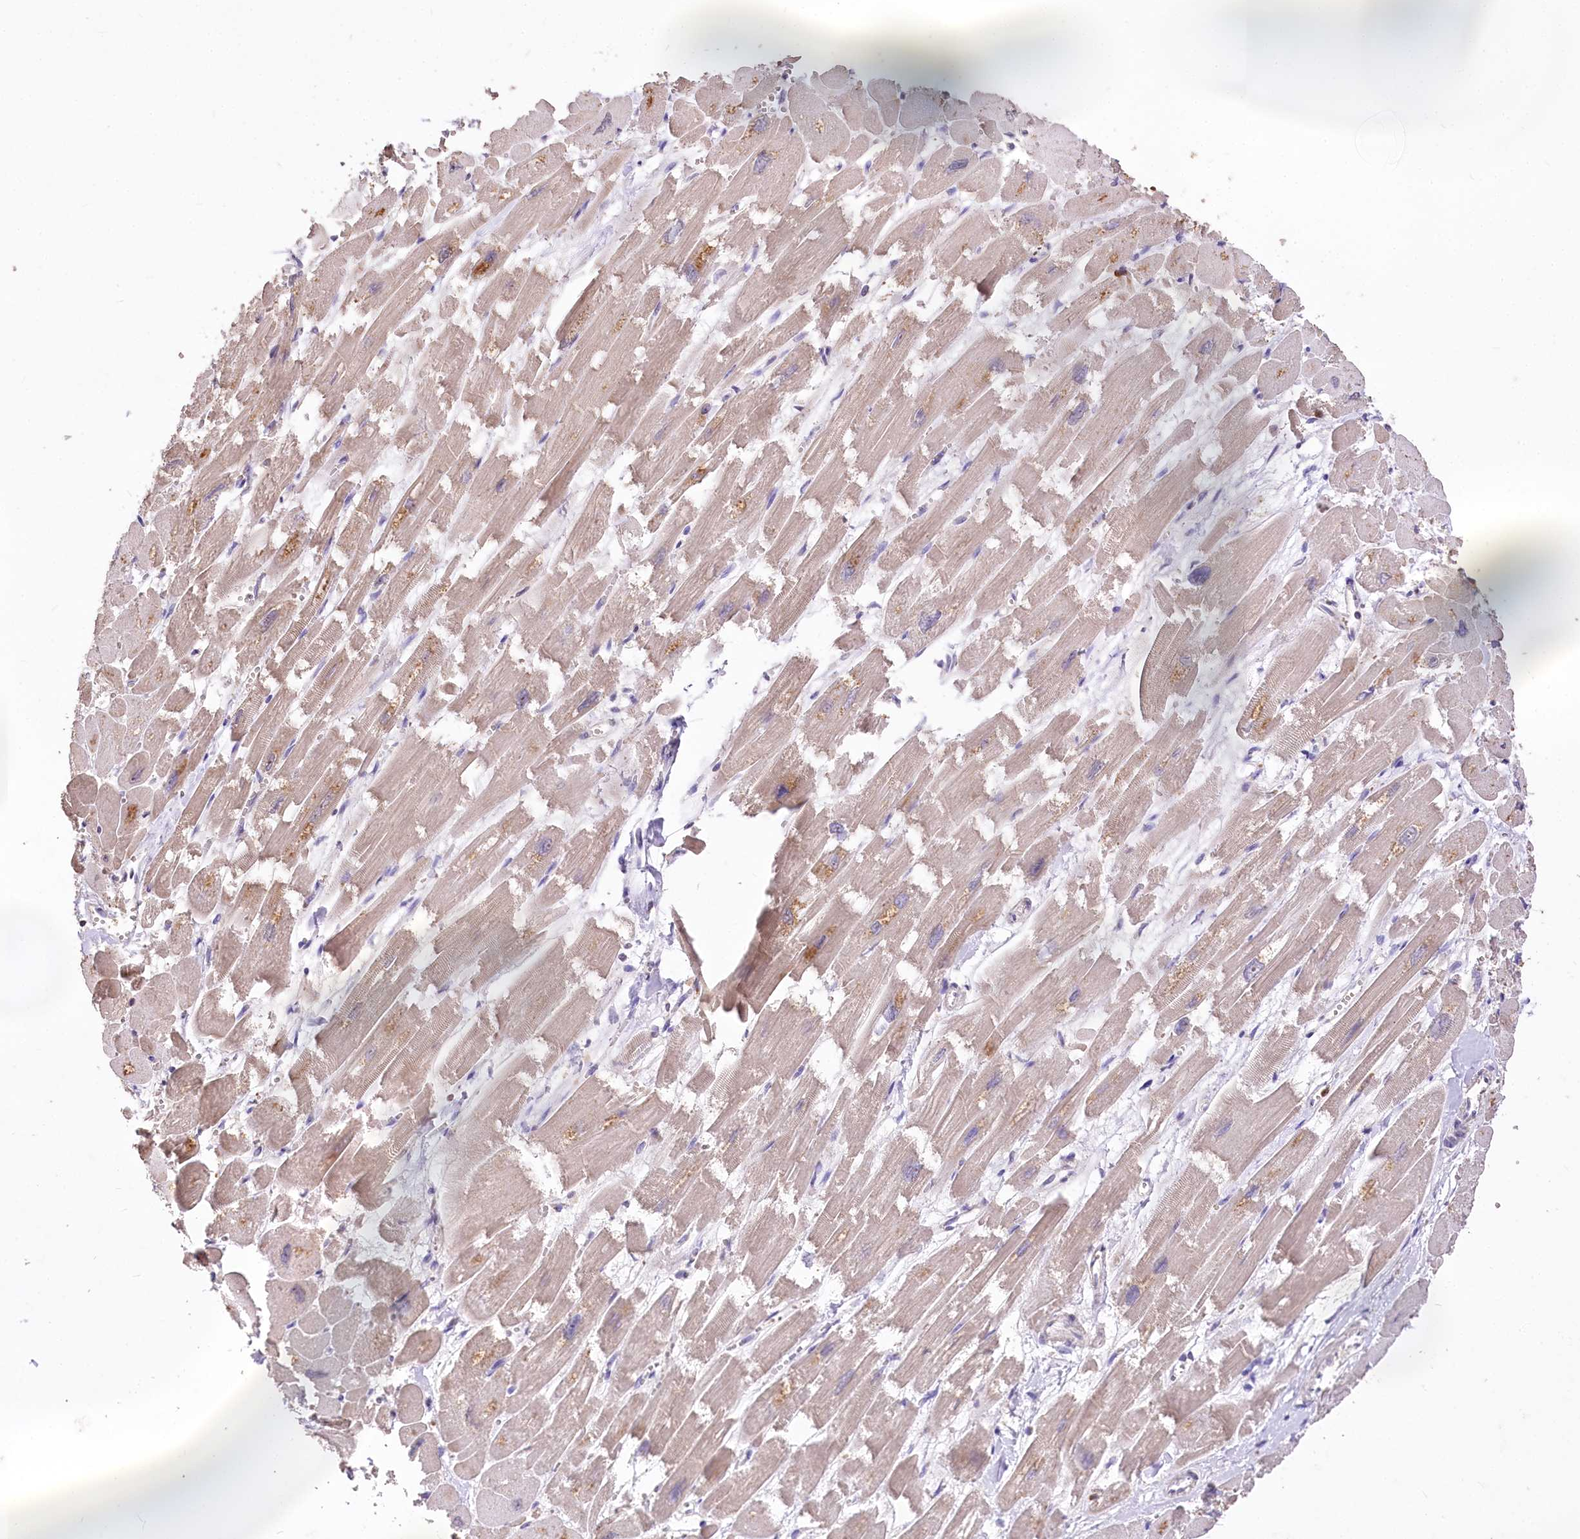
{"staining": {"intensity": "moderate", "quantity": "<25%", "location": "cytoplasmic/membranous"}, "tissue": "heart muscle", "cell_type": "Cardiomyocytes", "image_type": "normal", "snomed": [{"axis": "morphology", "description": "Normal tissue, NOS"}, {"axis": "topography", "description": "Heart"}], "caption": "A photomicrograph of human heart muscle stained for a protein demonstrates moderate cytoplasmic/membranous brown staining in cardiomyocytes. The staining was performed using DAB to visualize the protein expression in brown, while the nuclei were stained in blue with hematoxylin (Magnification: 20x).", "gene": "SERGEF", "patient": {"sex": "male", "age": 54}}